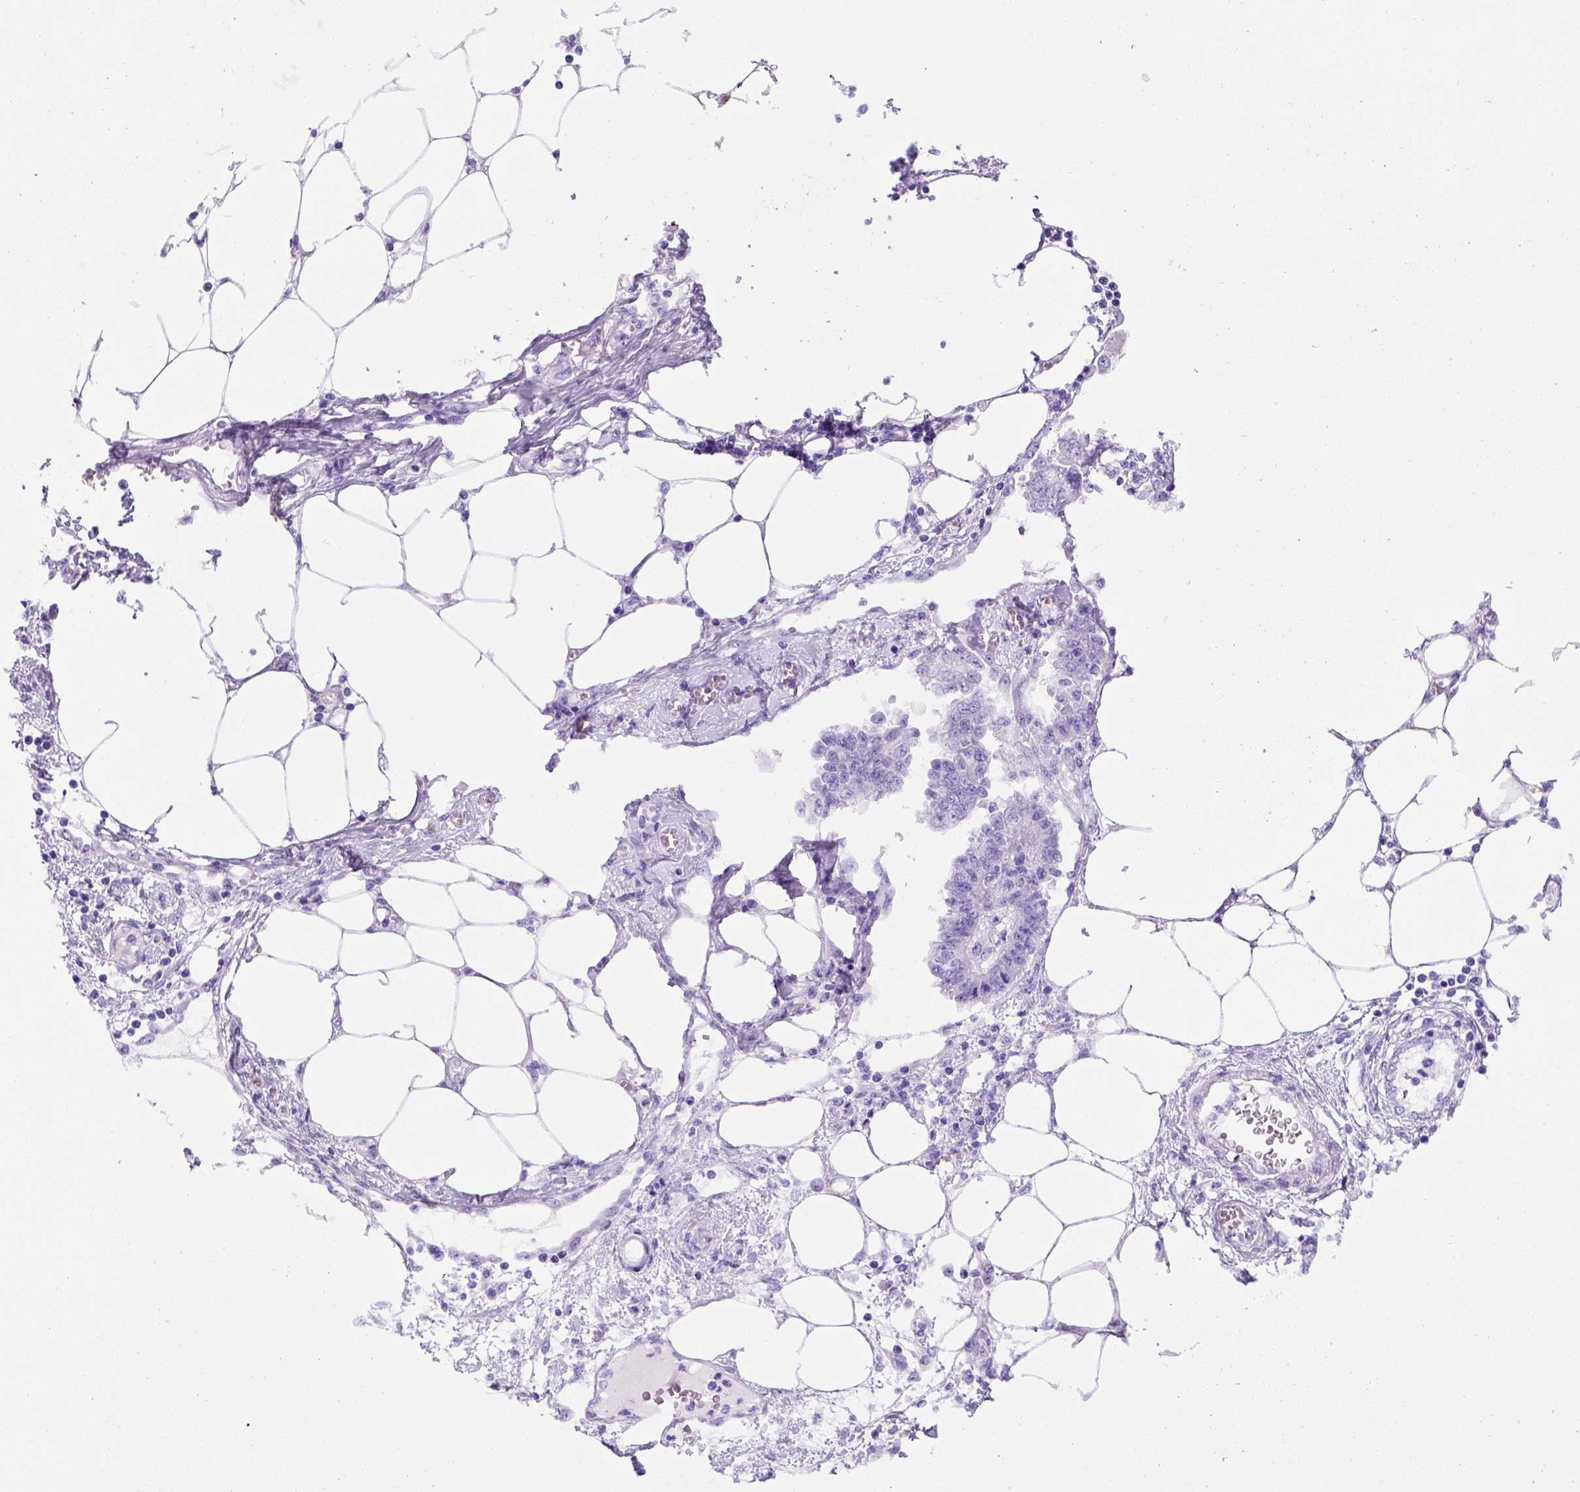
{"staining": {"intensity": "negative", "quantity": "none", "location": "none"}, "tissue": "endometrial cancer", "cell_type": "Tumor cells", "image_type": "cancer", "snomed": [{"axis": "morphology", "description": "Adenocarcinoma, NOS"}, {"axis": "morphology", "description": "Adenocarcinoma, metastatic, NOS"}, {"axis": "topography", "description": "Adipose tissue"}, {"axis": "topography", "description": "Endometrium"}], "caption": "Protein analysis of endometrial metastatic adenocarcinoma exhibits no significant expression in tumor cells. The staining is performed using DAB brown chromogen with nuclei counter-stained in using hematoxylin.", "gene": "FOXI1", "patient": {"sex": "female", "age": 67}}